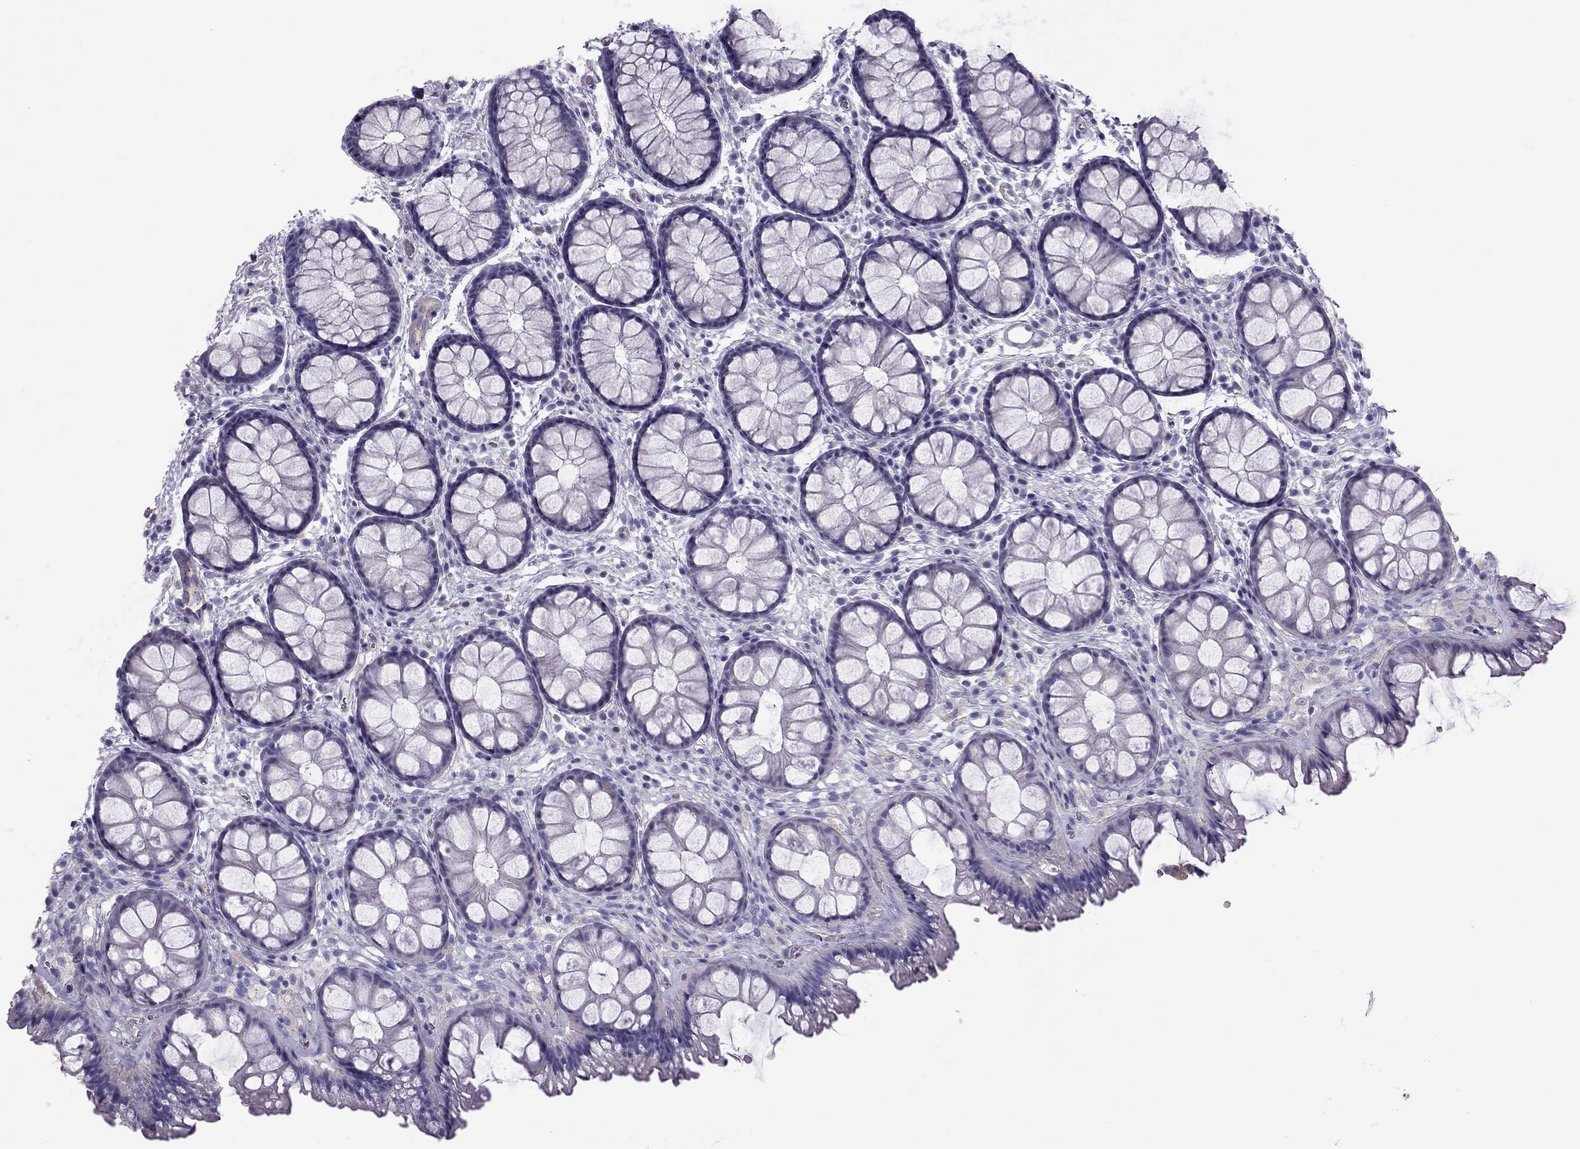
{"staining": {"intensity": "negative", "quantity": "none", "location": "none"}, "tissue": "rectum", "cell_type": "Glandular cells", "image_type": "normal", "snomed": [{"axis": "morphology", "description": "Normal tissue, NOS"}, {"axis": "topography", "description": "Rectum"}], "caption": "This image is of unremarkable rectum stained with IHC to label a protein in brown with the nuclei are counter-stained blue. There is no expression in glandular cells. (DAB (3,3'-diaminobenzidine) immunohistochemistry with hematoxylin counter stain).", "gene": "STOML3", "patient": {"sex": "female", "age": 62}}